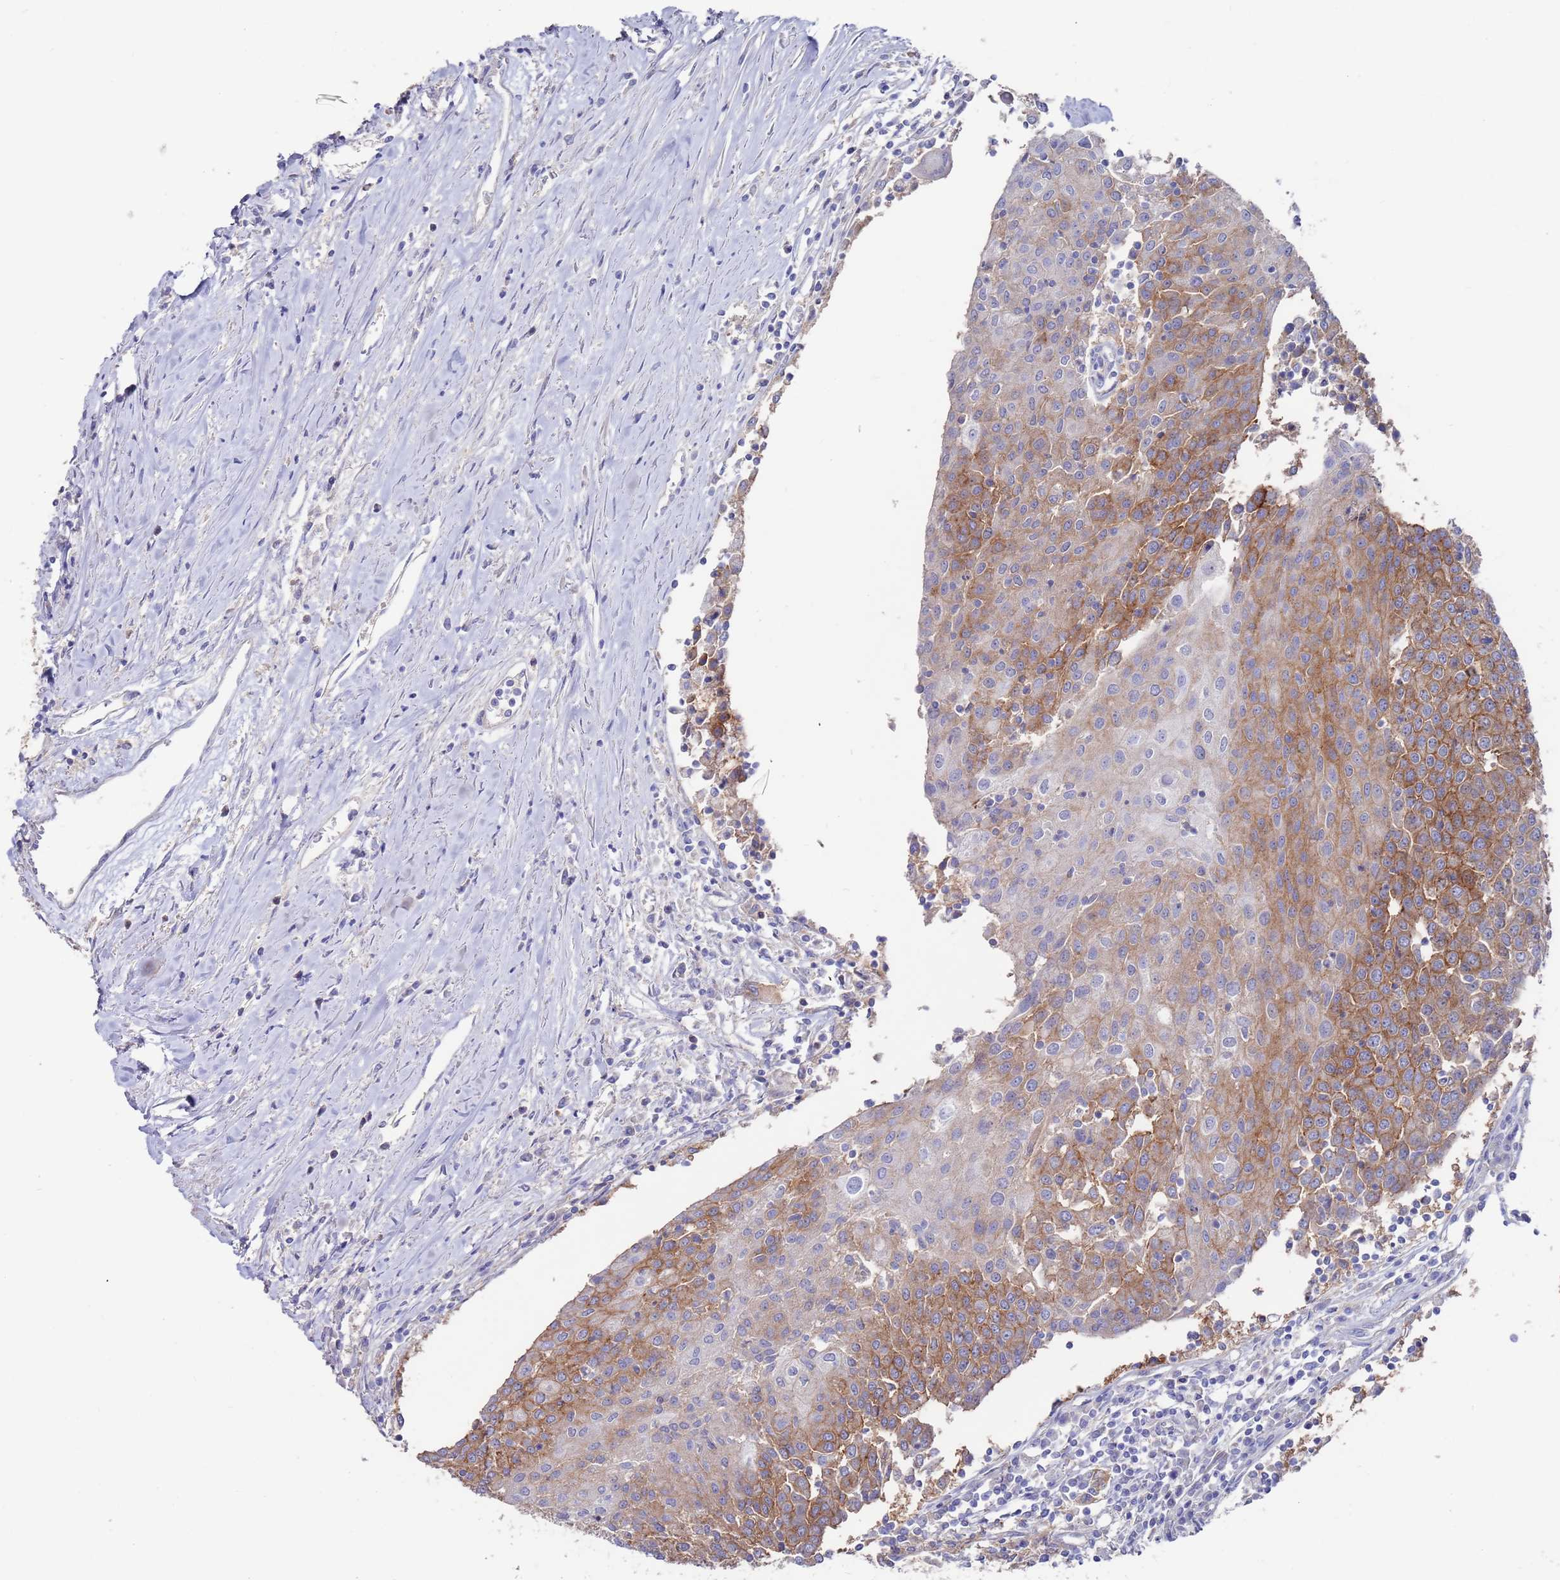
{"staining": {"intensity": "moderate", "quantity": "25%-75%", "location": "cytoplasmic/membranous"}, "tissue": "urothelial cancer", "cell_type": "Tumor cells", "image_type": "cancer", "snomed": [{"axis": "morphology", "description": "Urothelial carcinoma, High grade"}, {"axis": "topography", "description": "Urinary bladder"}], "caption": "Urothelial cancer tissue shows moderate cytoplasmic/membranous staining in approximately 25%-75% of tumor cells (DAB (3,3'-diaminobenzidine) IHC with brightfield microscopy, high magnification).", "gene": "KRTCAP3", "patient": {"sex": "female", "age": 85}}